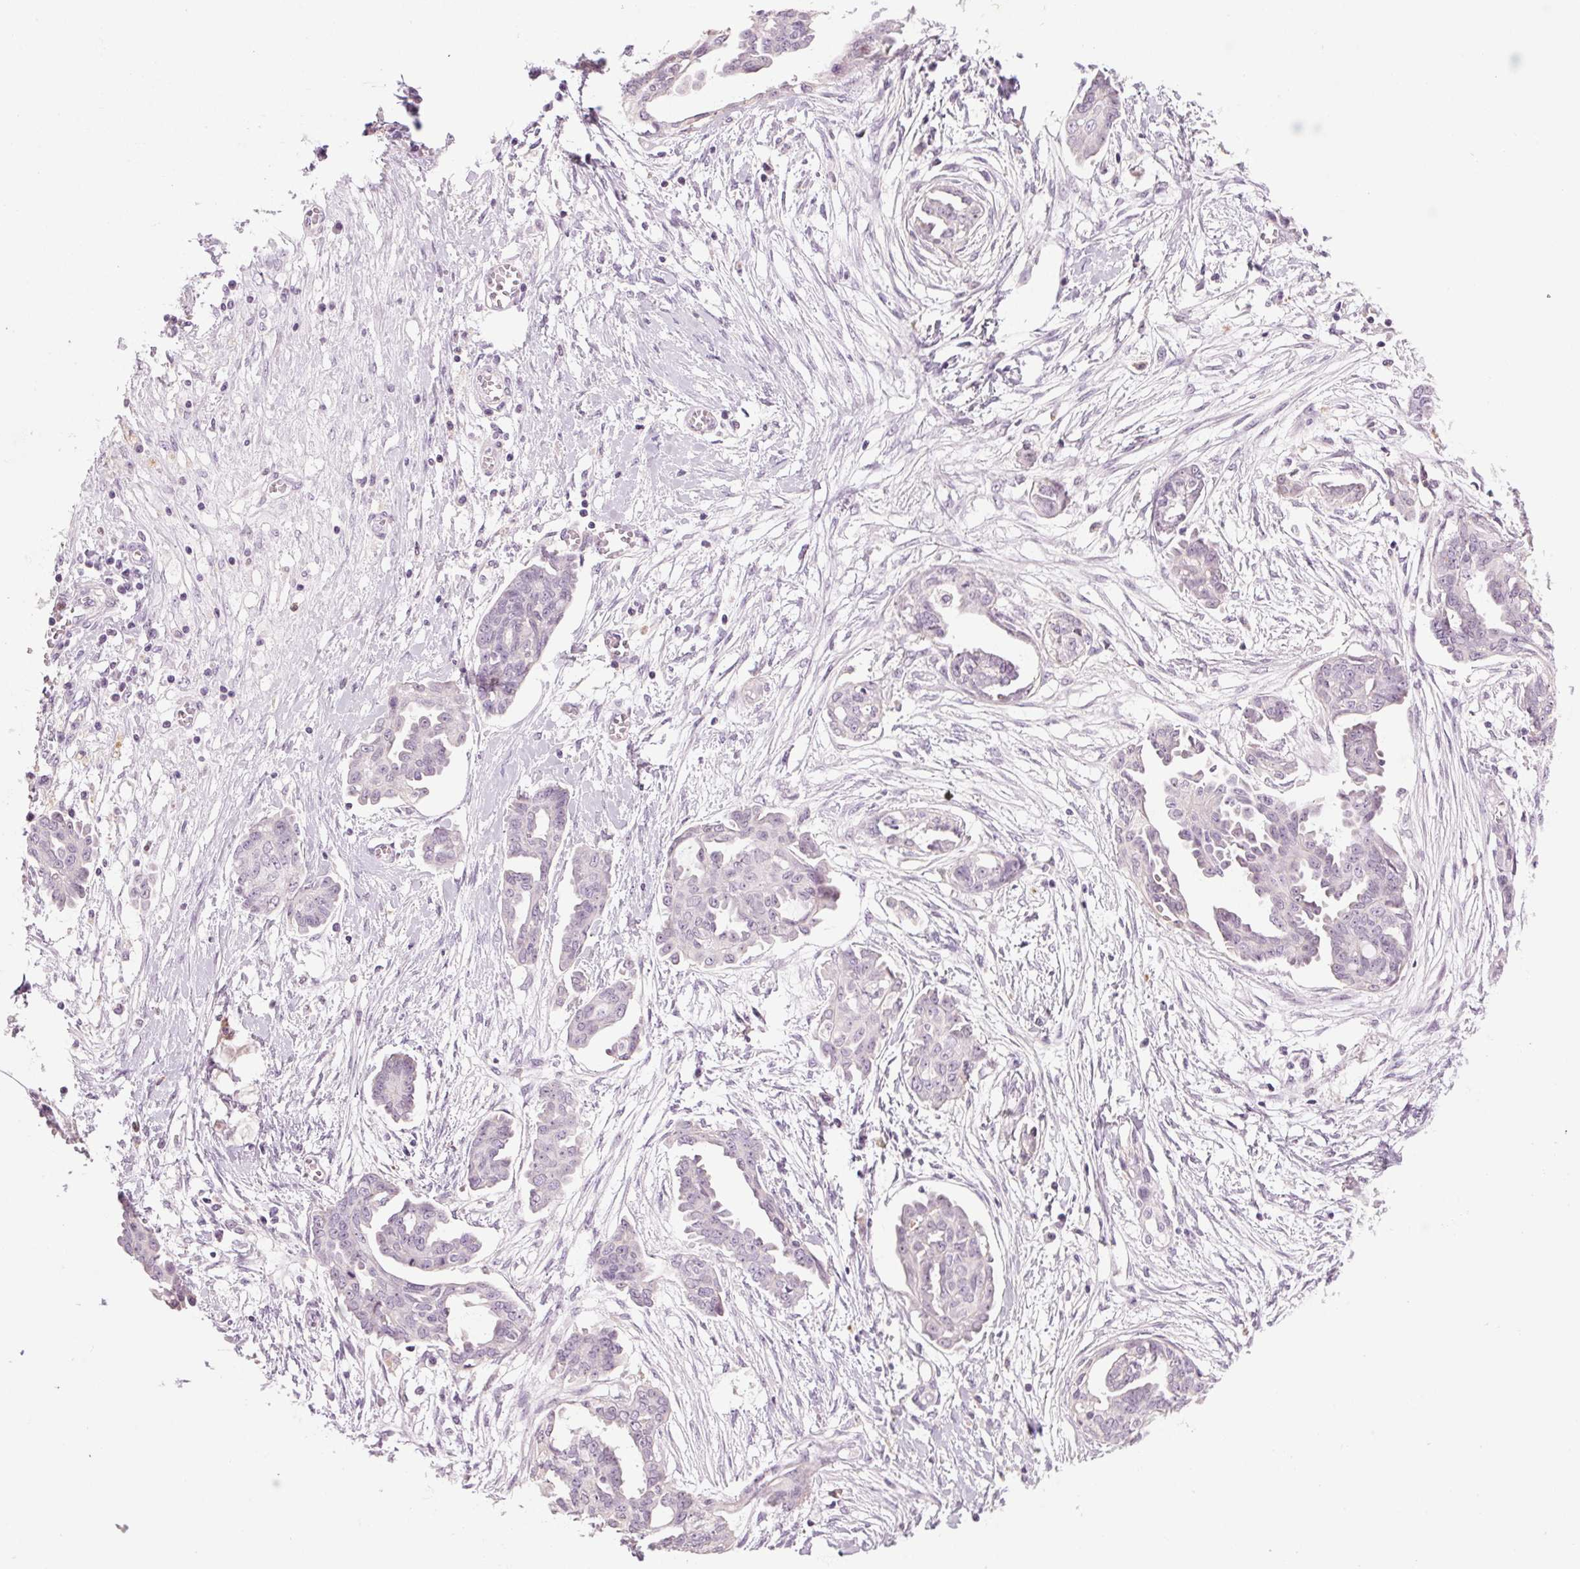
{"staining": {"intensity": "negative", "quantity": "none", "location": "none"}, "tissue": "ovarian cancer", "cell_type": "Tumor cells", "image_type": "cancer", "snomed": [{"axis": "morphology", "description": "Cystadenocarcinoma, serous, NOS"}, {"axis": "topography", "description": "Ovary"}], "caption": "Ovarian cancer (serous cystadenocarcinoma) stained for a protein using IHC displays no staining tumor cells.", "gene": "MPO", "patient": {"sex": "female", "age": 71}}